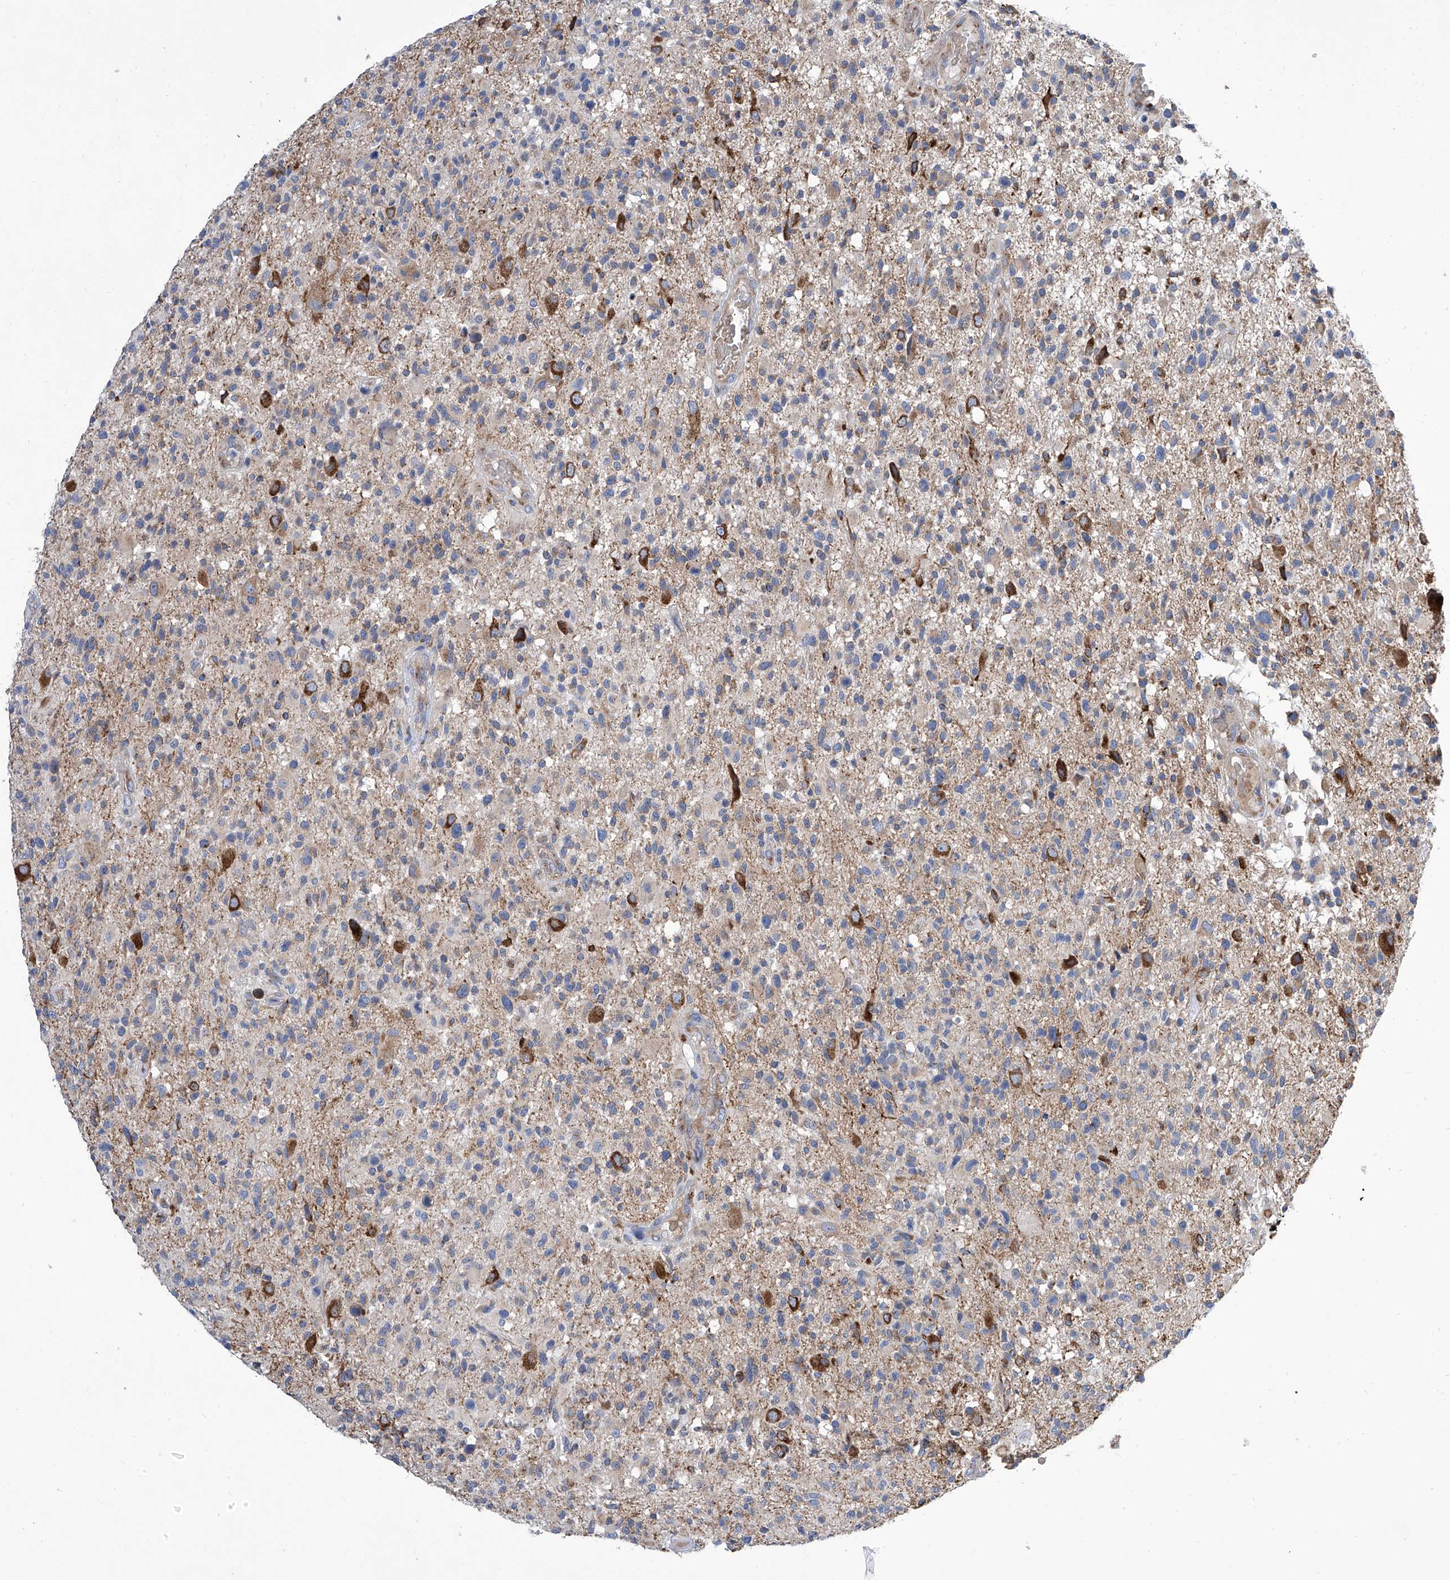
{"staining": {"intensity": "negative", "quantity": "none", "location": "none"}, "tissue": "glioma", "cell_type": "Tumor cells", "image_type": "cancer", "snomed": [{"axis": "morphology", "description": "Glioma, malignant, High grade"}, {"axis": "morphology", "description": "Glioblastoma, NOS"}, {"axis": "topography", "description": "Brain"}], "caption": "Immunohistochemistry histopathology image of human glioma stained for a protein (brown), which reveals no expression in tumor cells.", "gene": "TJAP1", "patient": {"sex": "male", "age": 60}}